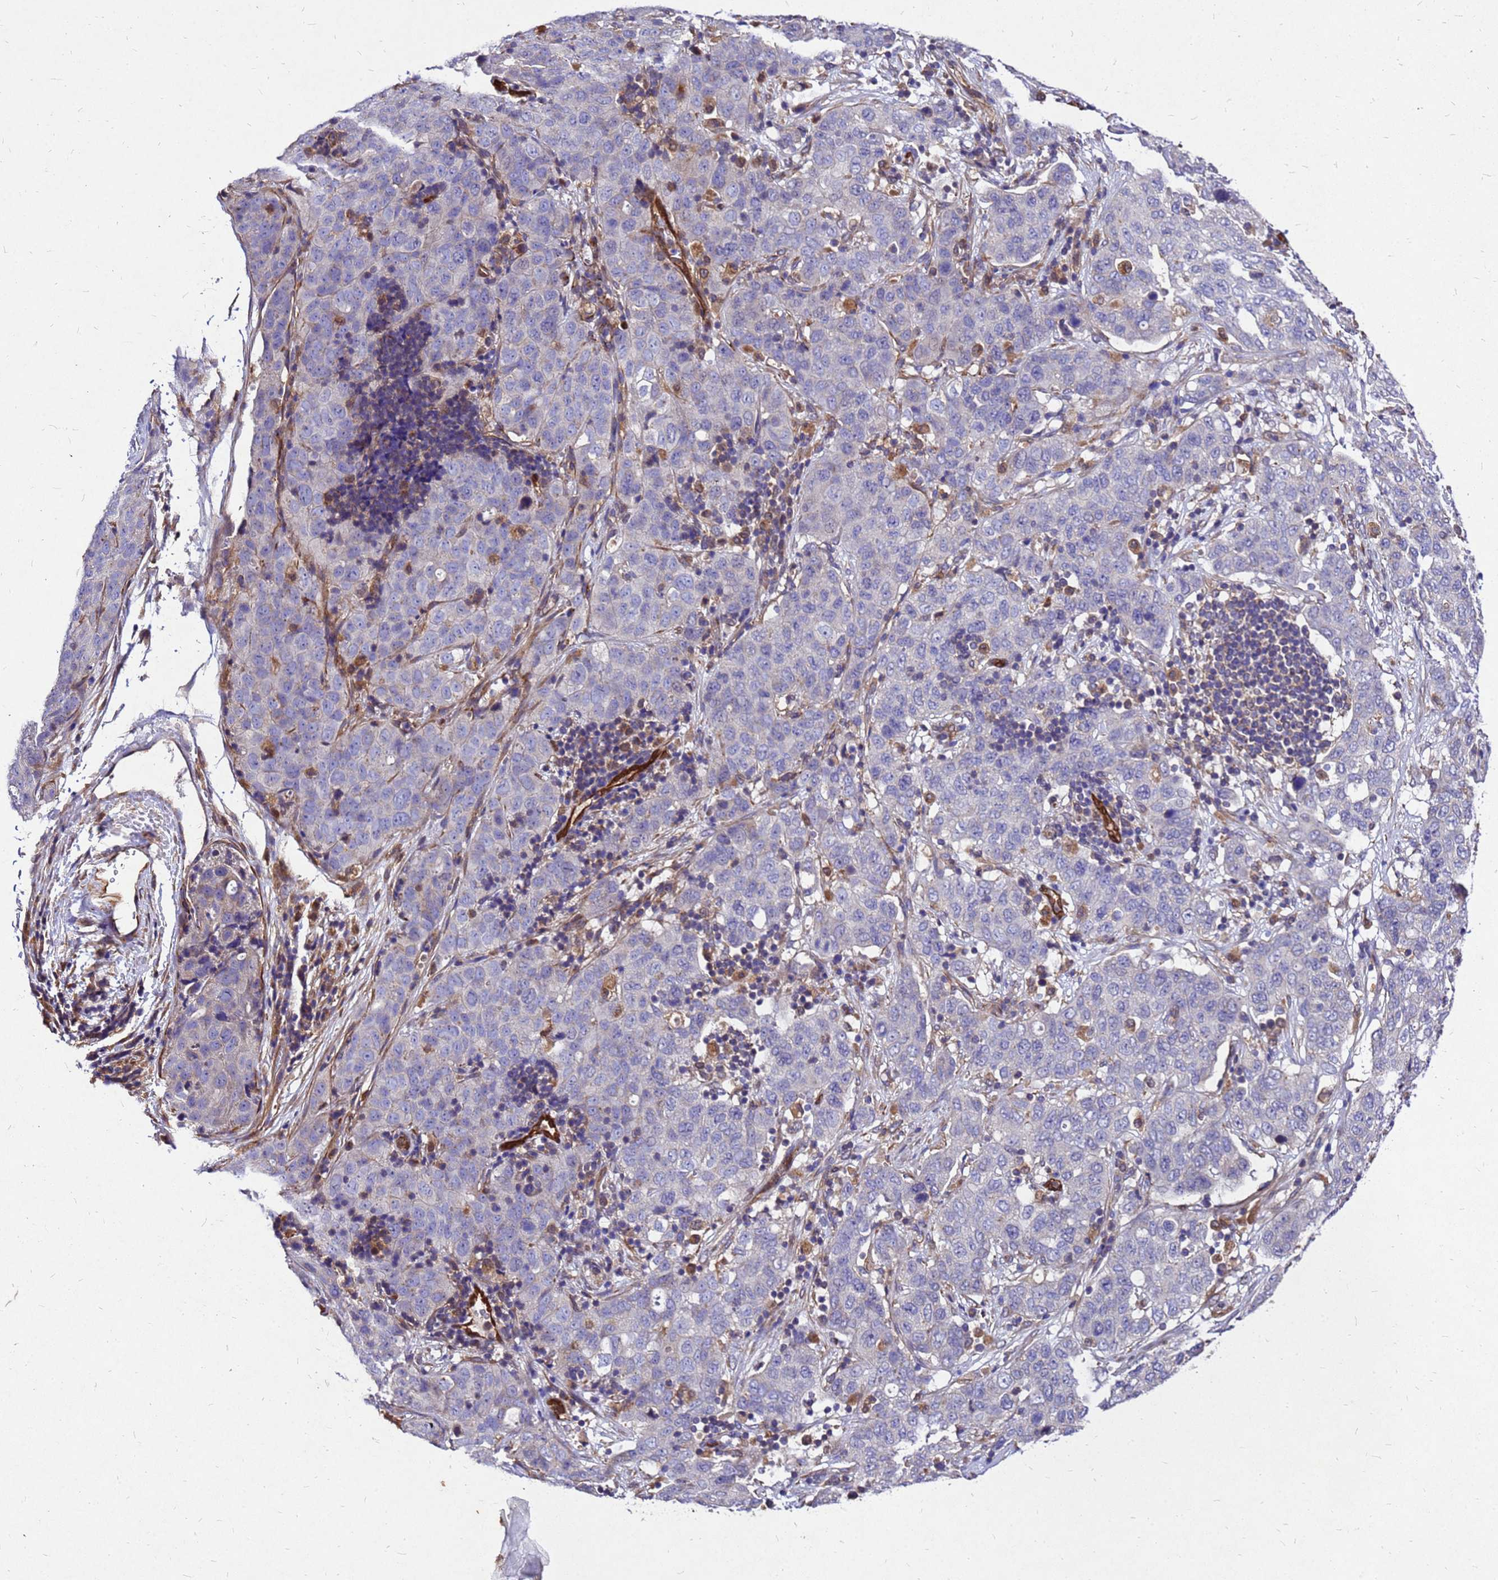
{"staining": {"intensity": "negative", "quantity": "none", "location": "none"}, "tissue": "stomach cancer", "cell_type": "Tumor cells", "image_type": "cancer", "snomed": [{"axis": "morphology", "description": "Normal tissue, NOS"}, {"axis": "morphology", "description": "Adenocarcinoma, NOS"}, {"axis": "topography", "description": "Lymph node"}, {"axis": "topography", "description": "Stomach"}], "caption": "The micrograph reveals no staining of tumor cells in stomach cancer.", "gene": "DUSP23", "patient": {"sex": "male", "age": 48}}